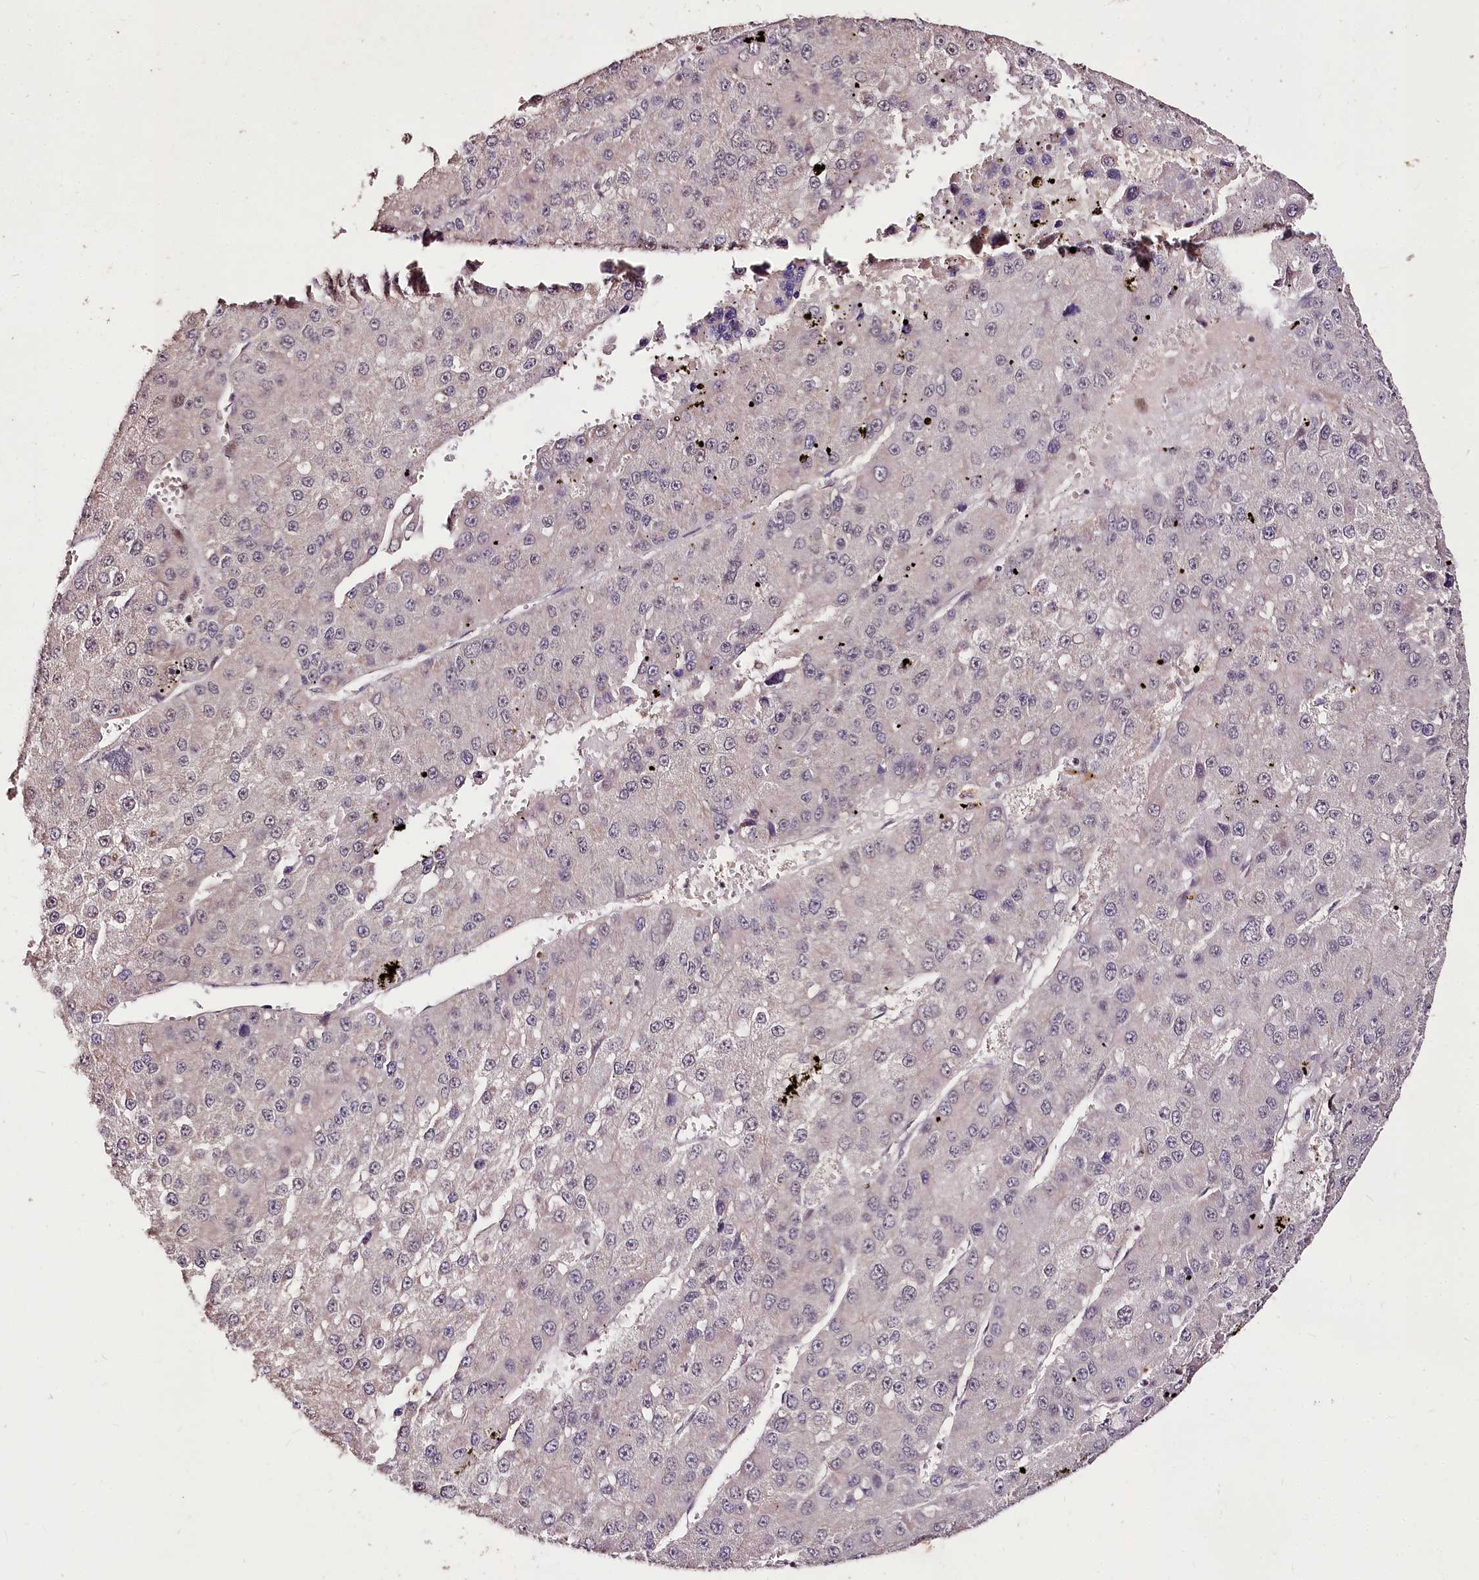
{"staining": {"intensity": "negative", "quantity": "none", "location": "none"}, "tissue": "liver cancer", "cell_type": "Tumor cells", "image_type": "cancer", "snomed": [{"axis": "morphology", "description": "Carcinoma, Hepatocellular, NOS"}, {"axis": "topography", "description": "Liver"}], "caption": "DAB immunohistochemical staining of human hepatocellular carcinoma (liver) shows no significant expression in tumor cells. (DAB (3,3'-diaminobenzidine) immunohistochemistry visualized using brightfield microscopy, high magnification).", "gene": "CARD19", "patient": {"sex": "female", "age": 73}}